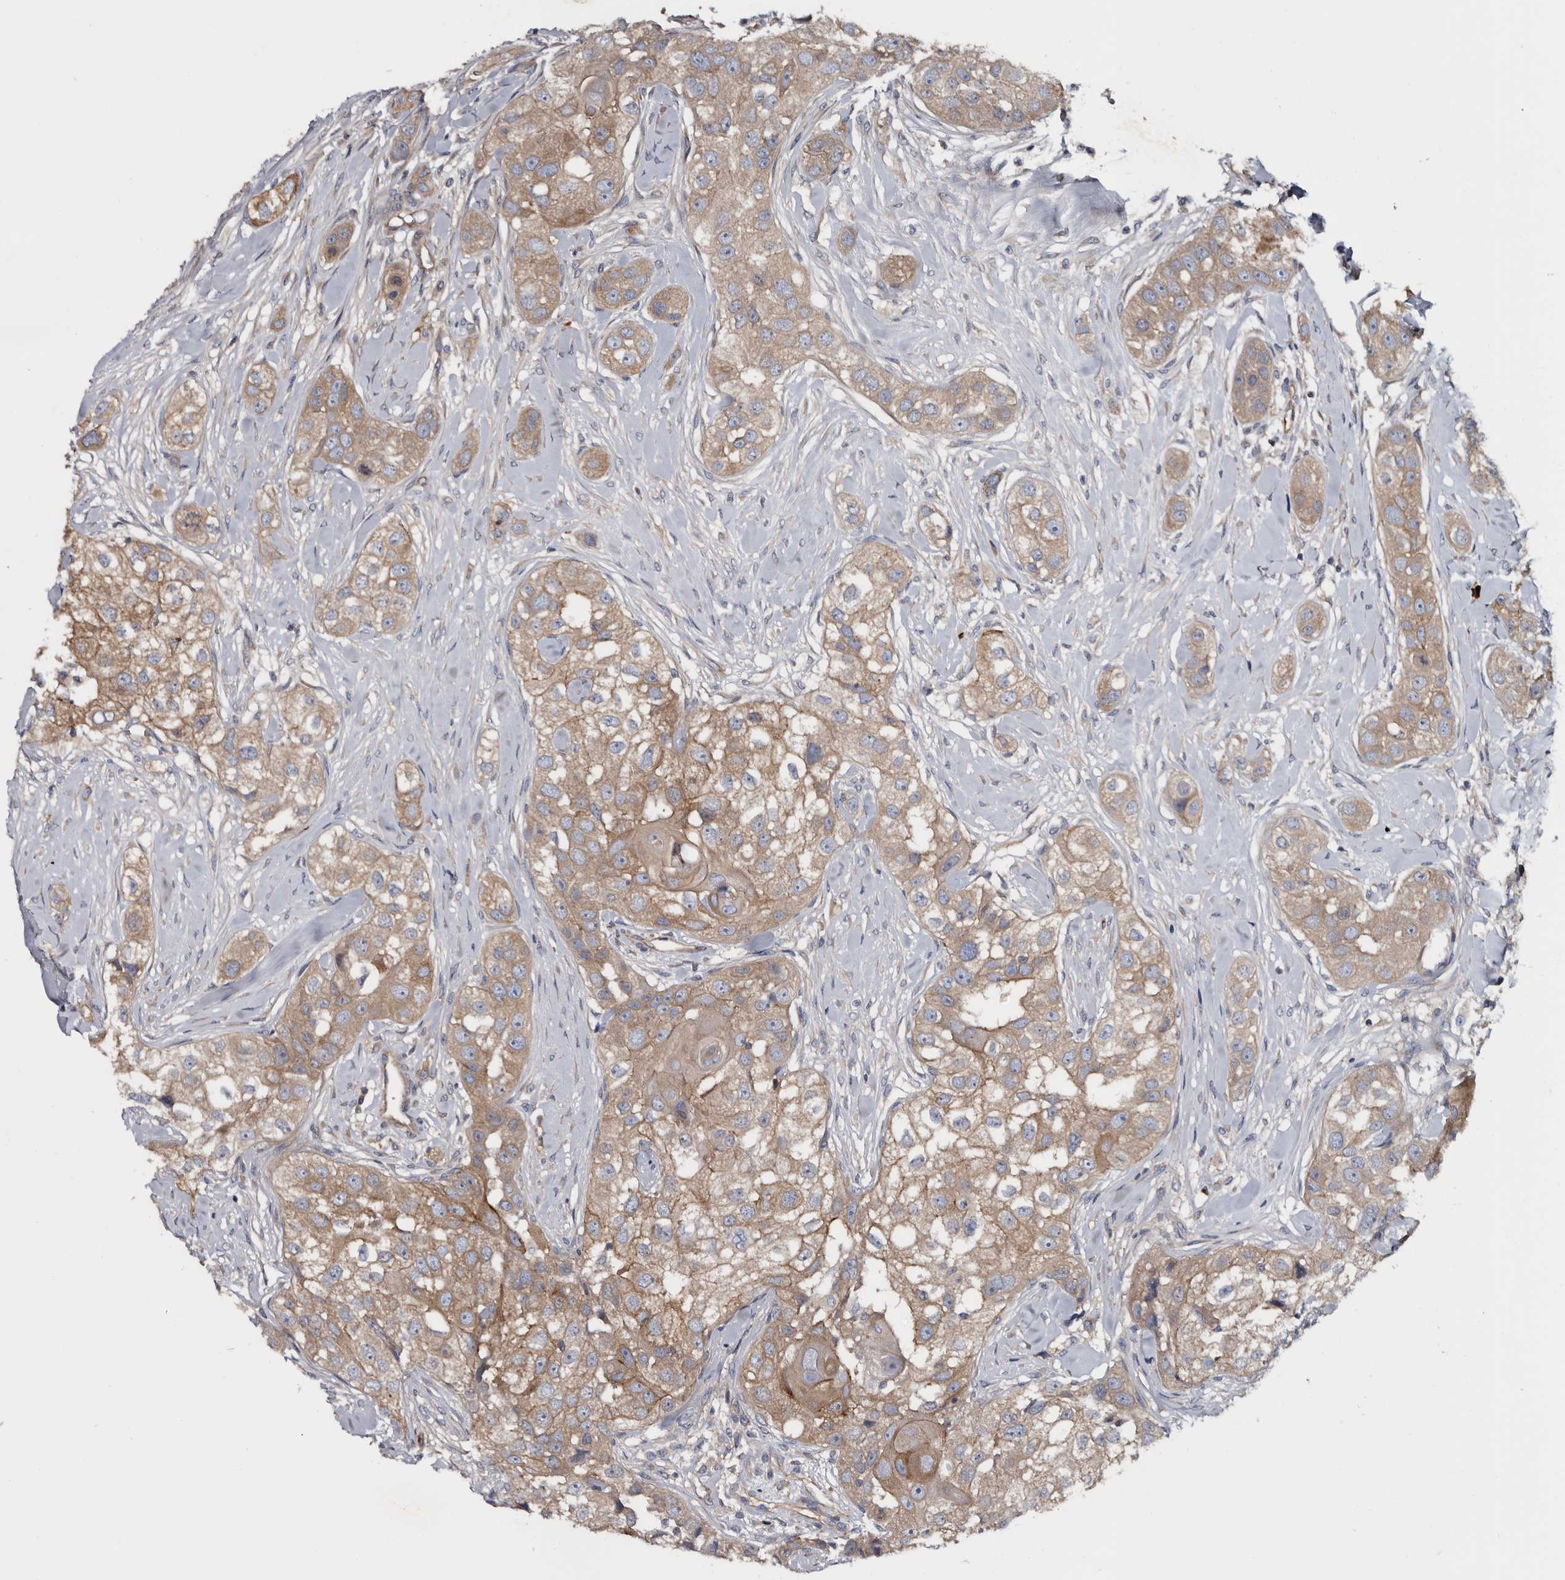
{"staining": {"intensity": "moderate", "quantity": ">75%", "location": "cytoplasmic/membranous"}, "tissue": "head and neck cancer", "cell_type": "Tumor cells", "image_type": "cancer", "snomed": [{"axis": "morphology", "description": "Normal tissue, NOS"}, {"axis": "morphology", "description": "Squamous cell carcinoma, NOS"}, {"axis": "topography", "description": "Skeletal muscle"}, {"axis": "topography", "description": "Head-Neck"}], "caption": "Immunohistochemical staining of squamous cell carcinoma (head and neck) displays medium levels of moderate cytoplasmic/membranous protein positivity in approximately >75% of tumor cells.", "gene": "TSPAN17", "patient": {"sex": "male", "age": 51}}